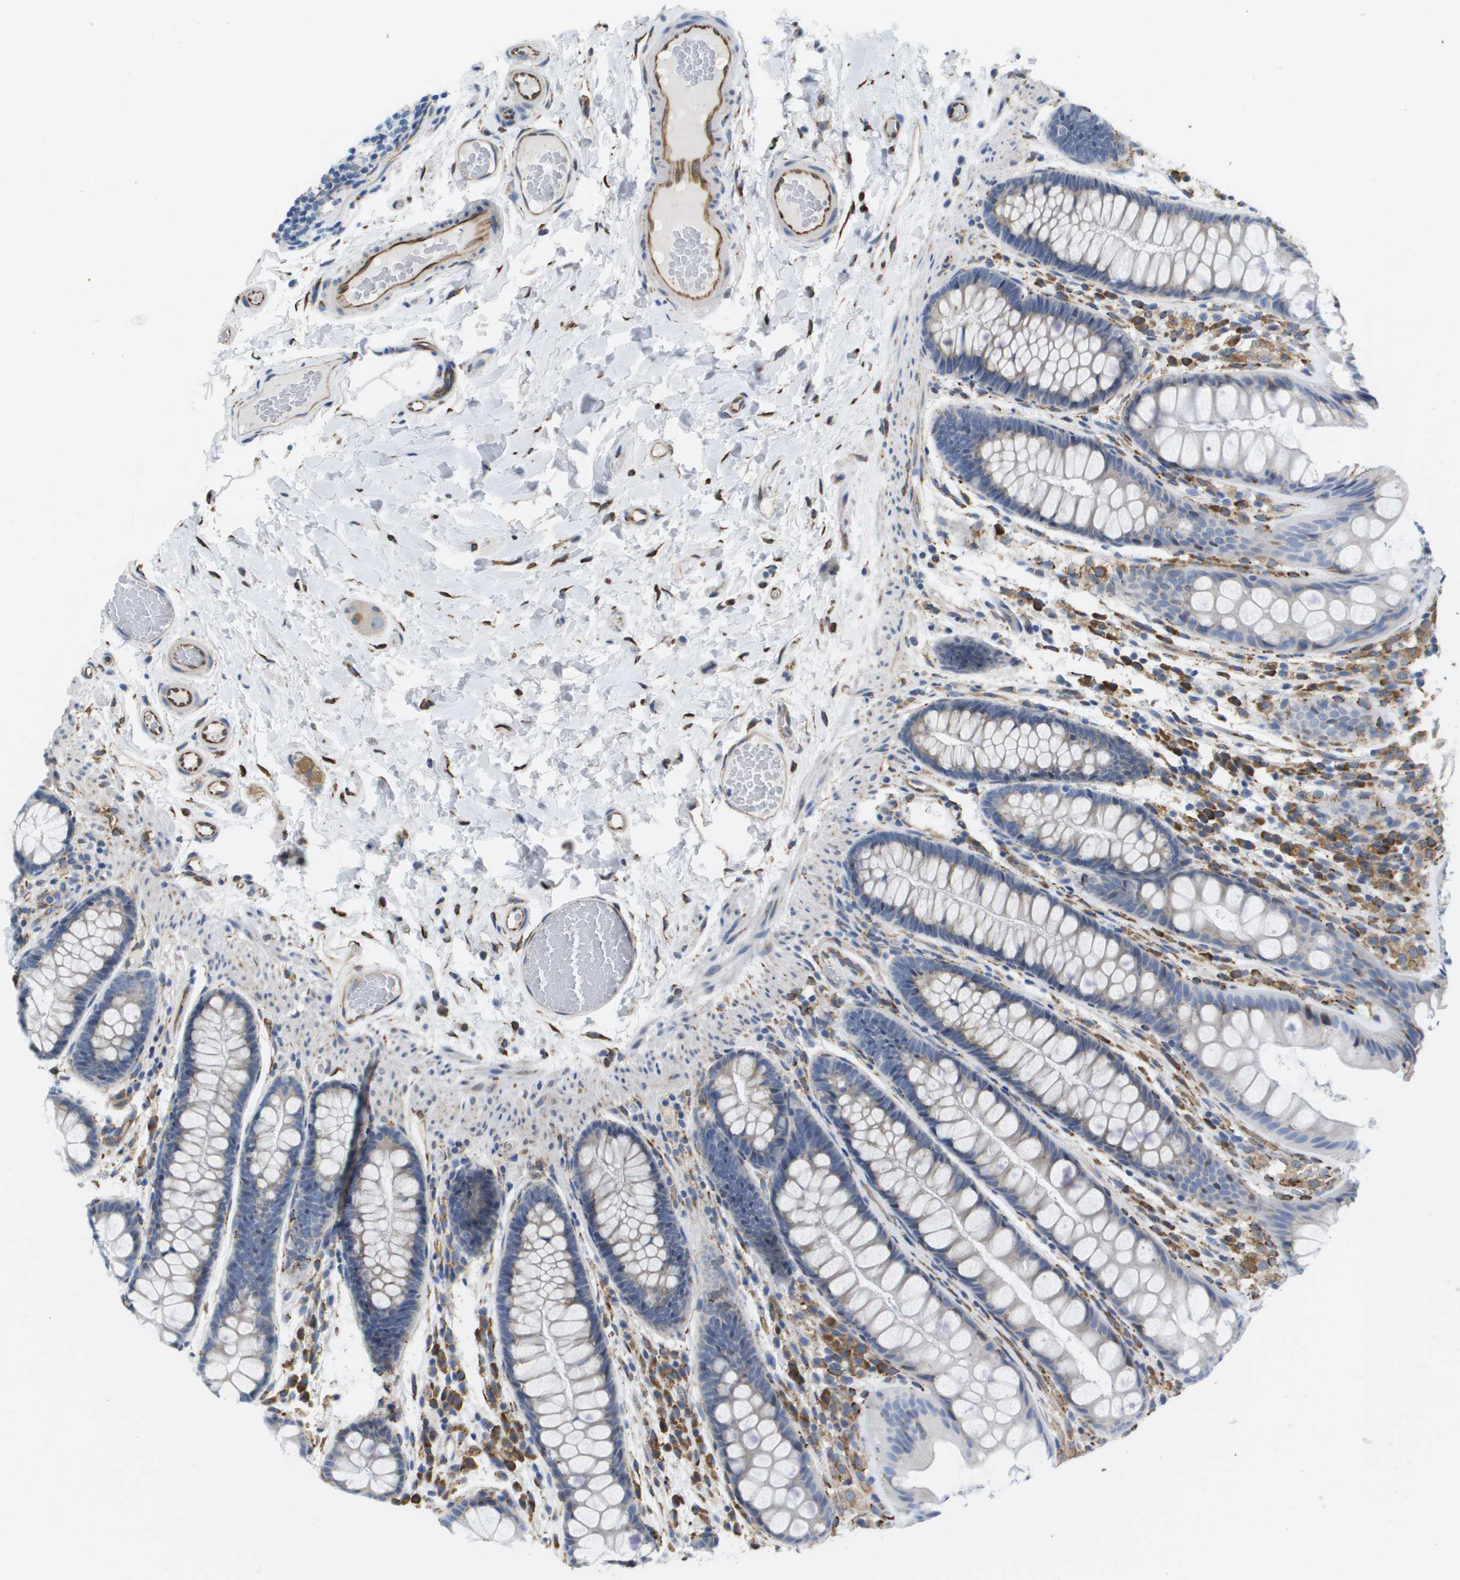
{"staining": {"intensity": "moderate", "quantity": ">75%", "location": "cytoplasmic/membranous"}, "tissue": "colon", "cell_type": "Endothelial cells", "image_type": "normal", "snomed": [{"axis": "morphology", "description": "Normal tissue, NOS"}, {"axis": "topography", "description": "Colon"}], "caption": "Human colon stained with a brown dye displays moderate cytoplasmic/membranous positive staining in about >75% of endothelial cells.", "gene": "ST3GAL2", "patient": {"sex": "female", "age": 56}}